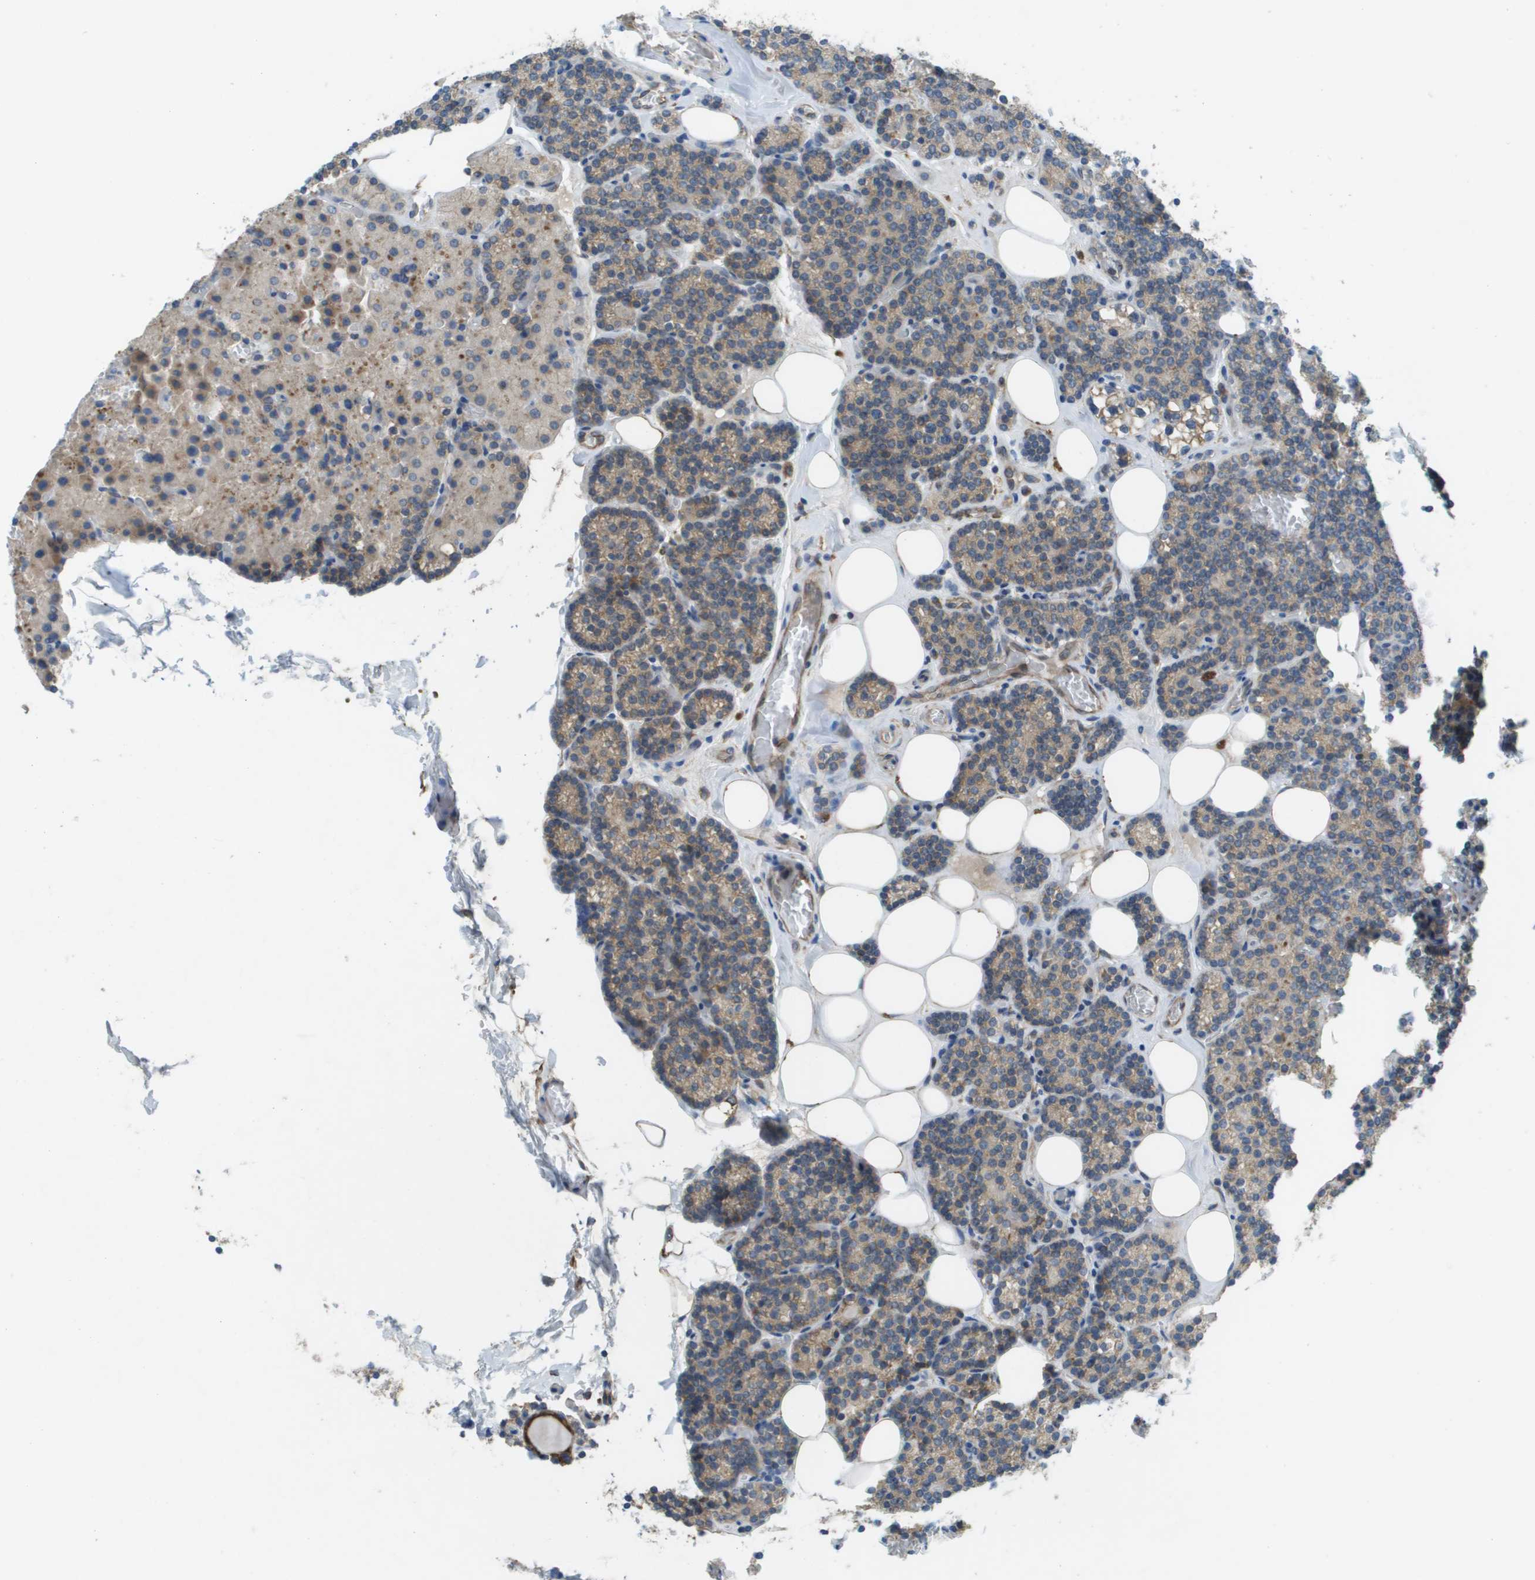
{"staining": {"intensity": "moderate", "quantity": ">75%", "location": "cytoplasmic/membranous"}, "tissue": "parathyroid gland", "cell_type": "Glandular cells", "image_type": "normal", "snomed": [{"axis": "morphology", "description": "Normal tissue, NOS"}, {"axis": "morphology", "description": "Adenoma, NOS"}, {"axis": "topography", "description": "Parathyroid gland"}], "caption": "A brown stain labels moderate cytoplasmic/membranous positivity of a protein in glandular cells of benign human parathyroid gland.", "gene": "CLCN2", "patient": {"sex": "female", "age": 54}}